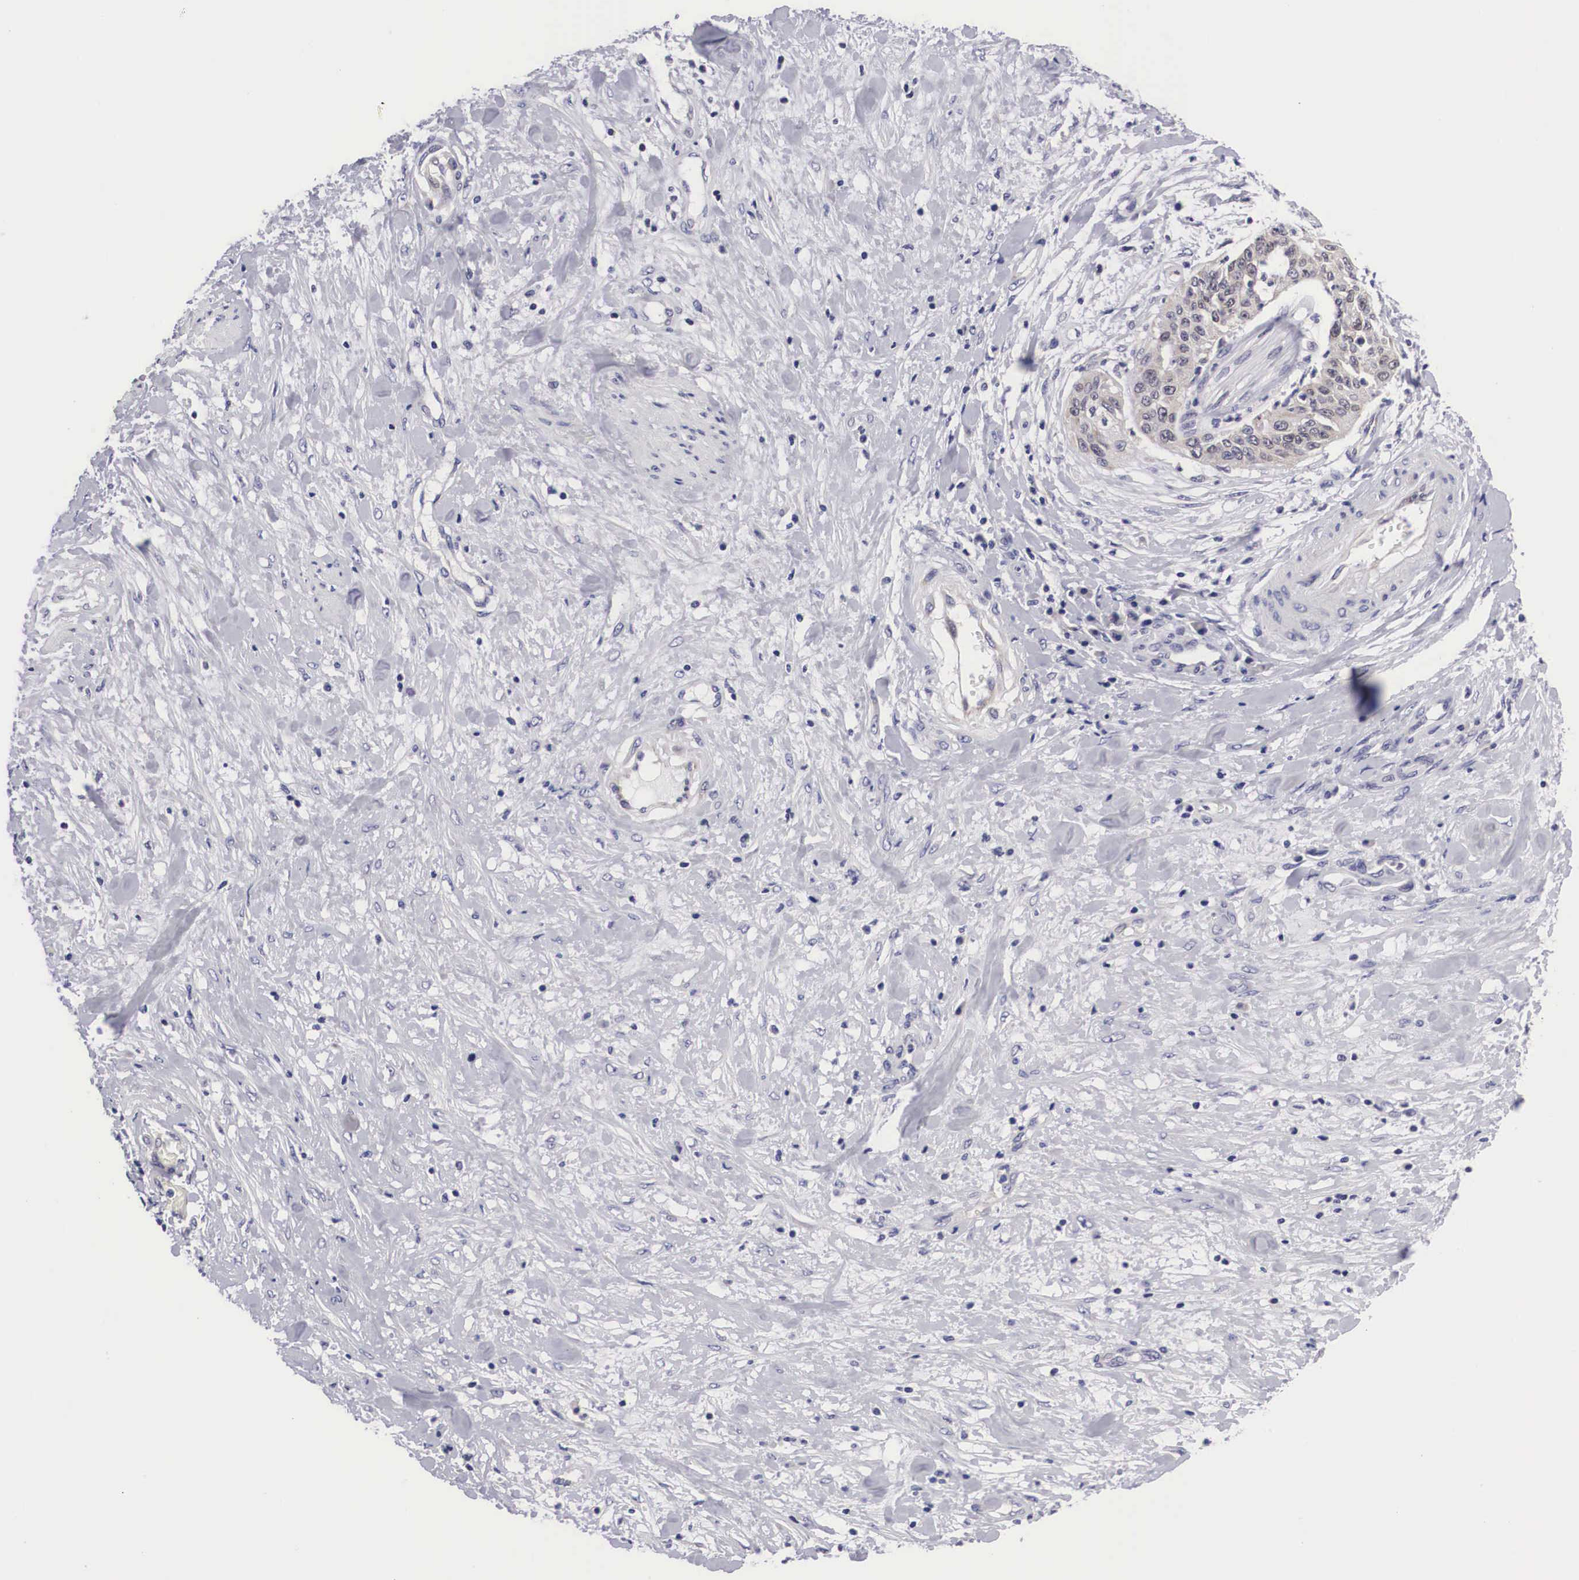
{"staining": {"intensity": "weak", "quantity": "25%-75%", "location": "cytoplasmic/membranous"}, "tissue": "cervical cancer", "cell_type": "Tumor cells", "image_type": "cancer", "snomed": [{"axis": "morphology", "description": "Squamous cell carcinoma, NOS"}, {"axis": "topography", "description": "Cervix"}], "caption": "Squamous cell carcinoma (cervical) stained with a brown dye reveals weak cytoplasmic/membranous positive positivity in approximately 25%-75% of tumor cells.", "gene": "SOX11", "patient": {"sex": "female", "age": 41}}